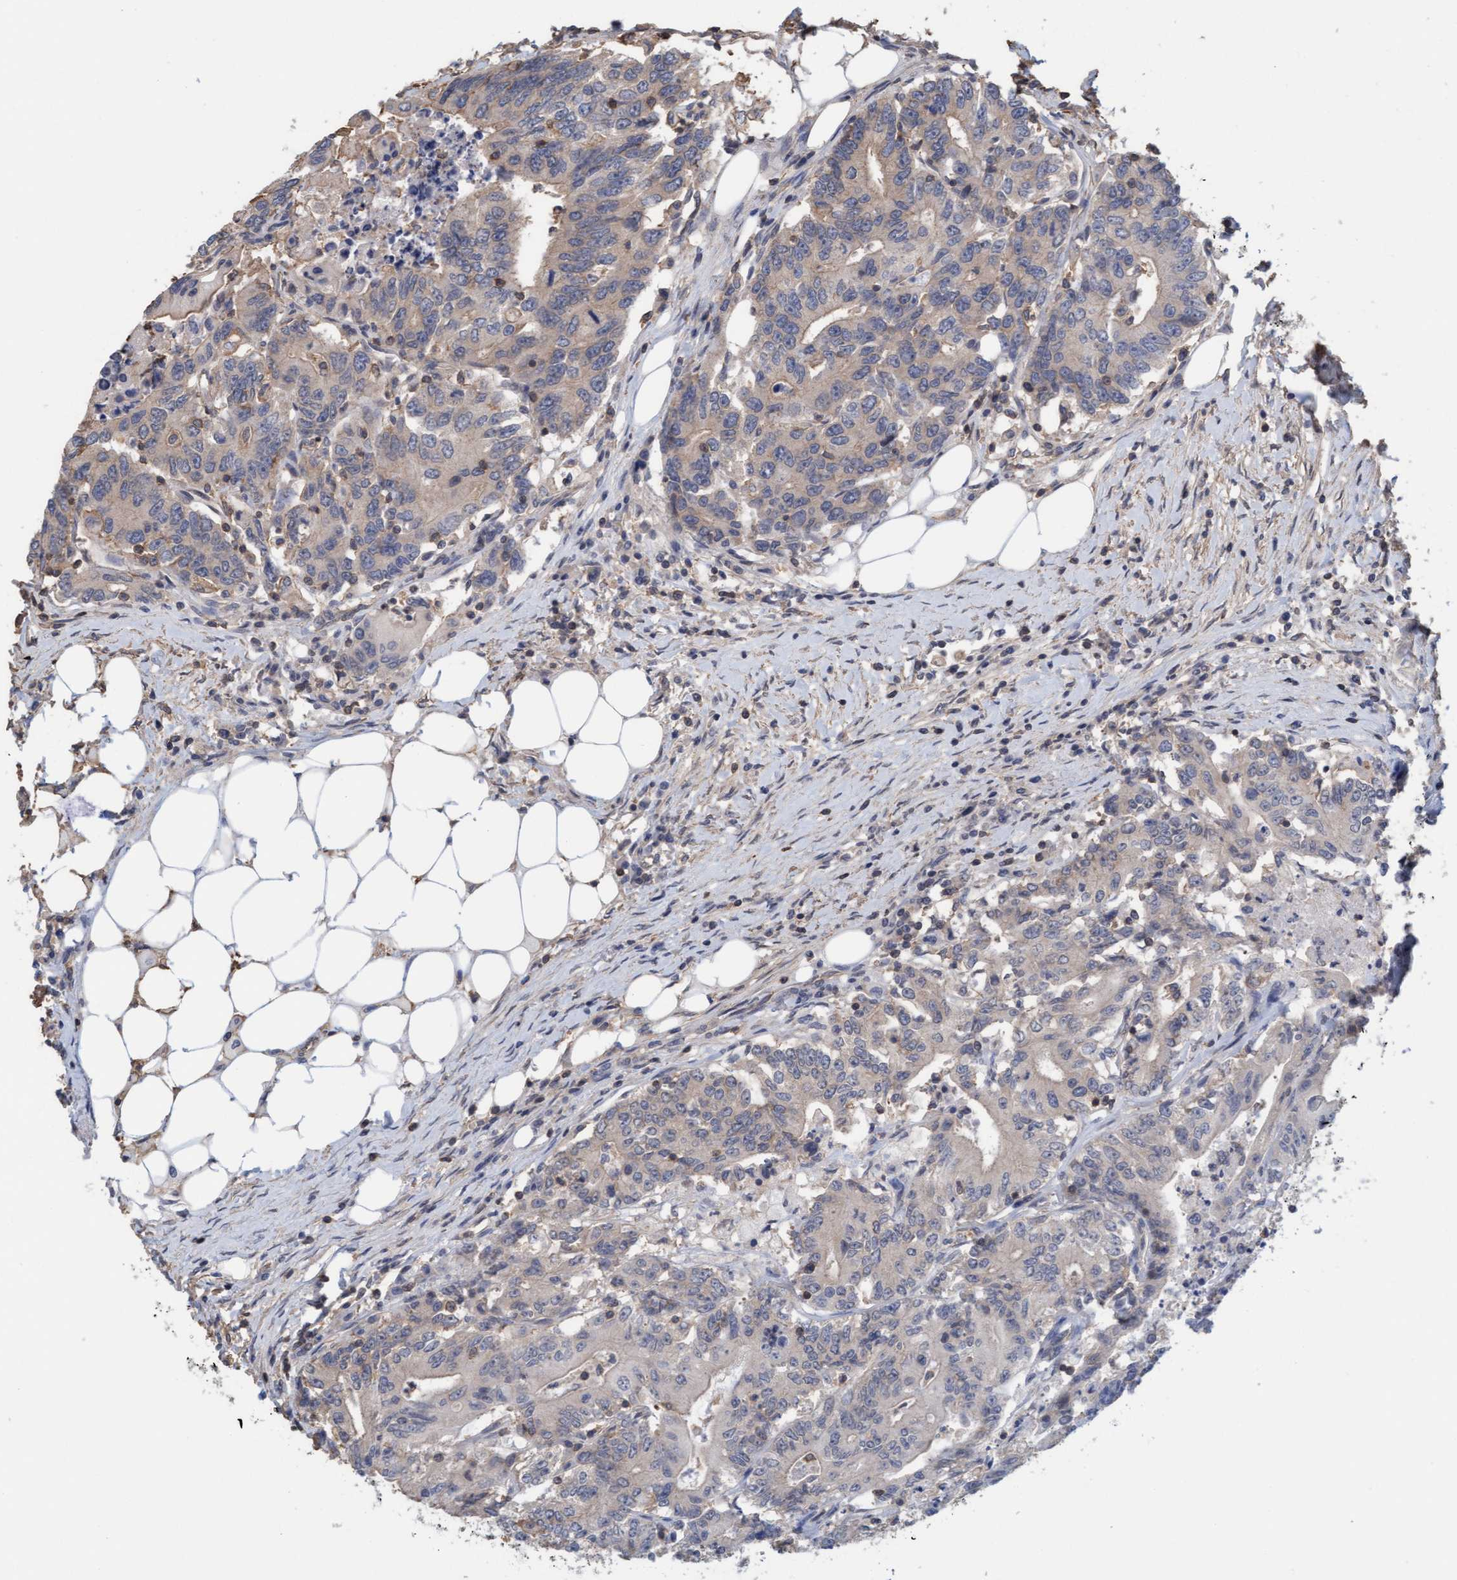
{"staining": {"intensity": "weak", "quantity": "<25%", "location": "cytoplasmic/membranous"}, "tissue": "colorectal cancer", "cell_type": "Tumor cells", "image_type": "cancer", "snomed": [{"axis": "morphology", "description": "Adenocarcinoma, NOS"}, {"axis": "topography", "description": "Colon"}], "caption": "The histopathology image displays no staining of tumor cells in colorectal cancer (adenocarcinoma).", "gene": "FXR2", "patient": {"sex": "female", "age": 77}}